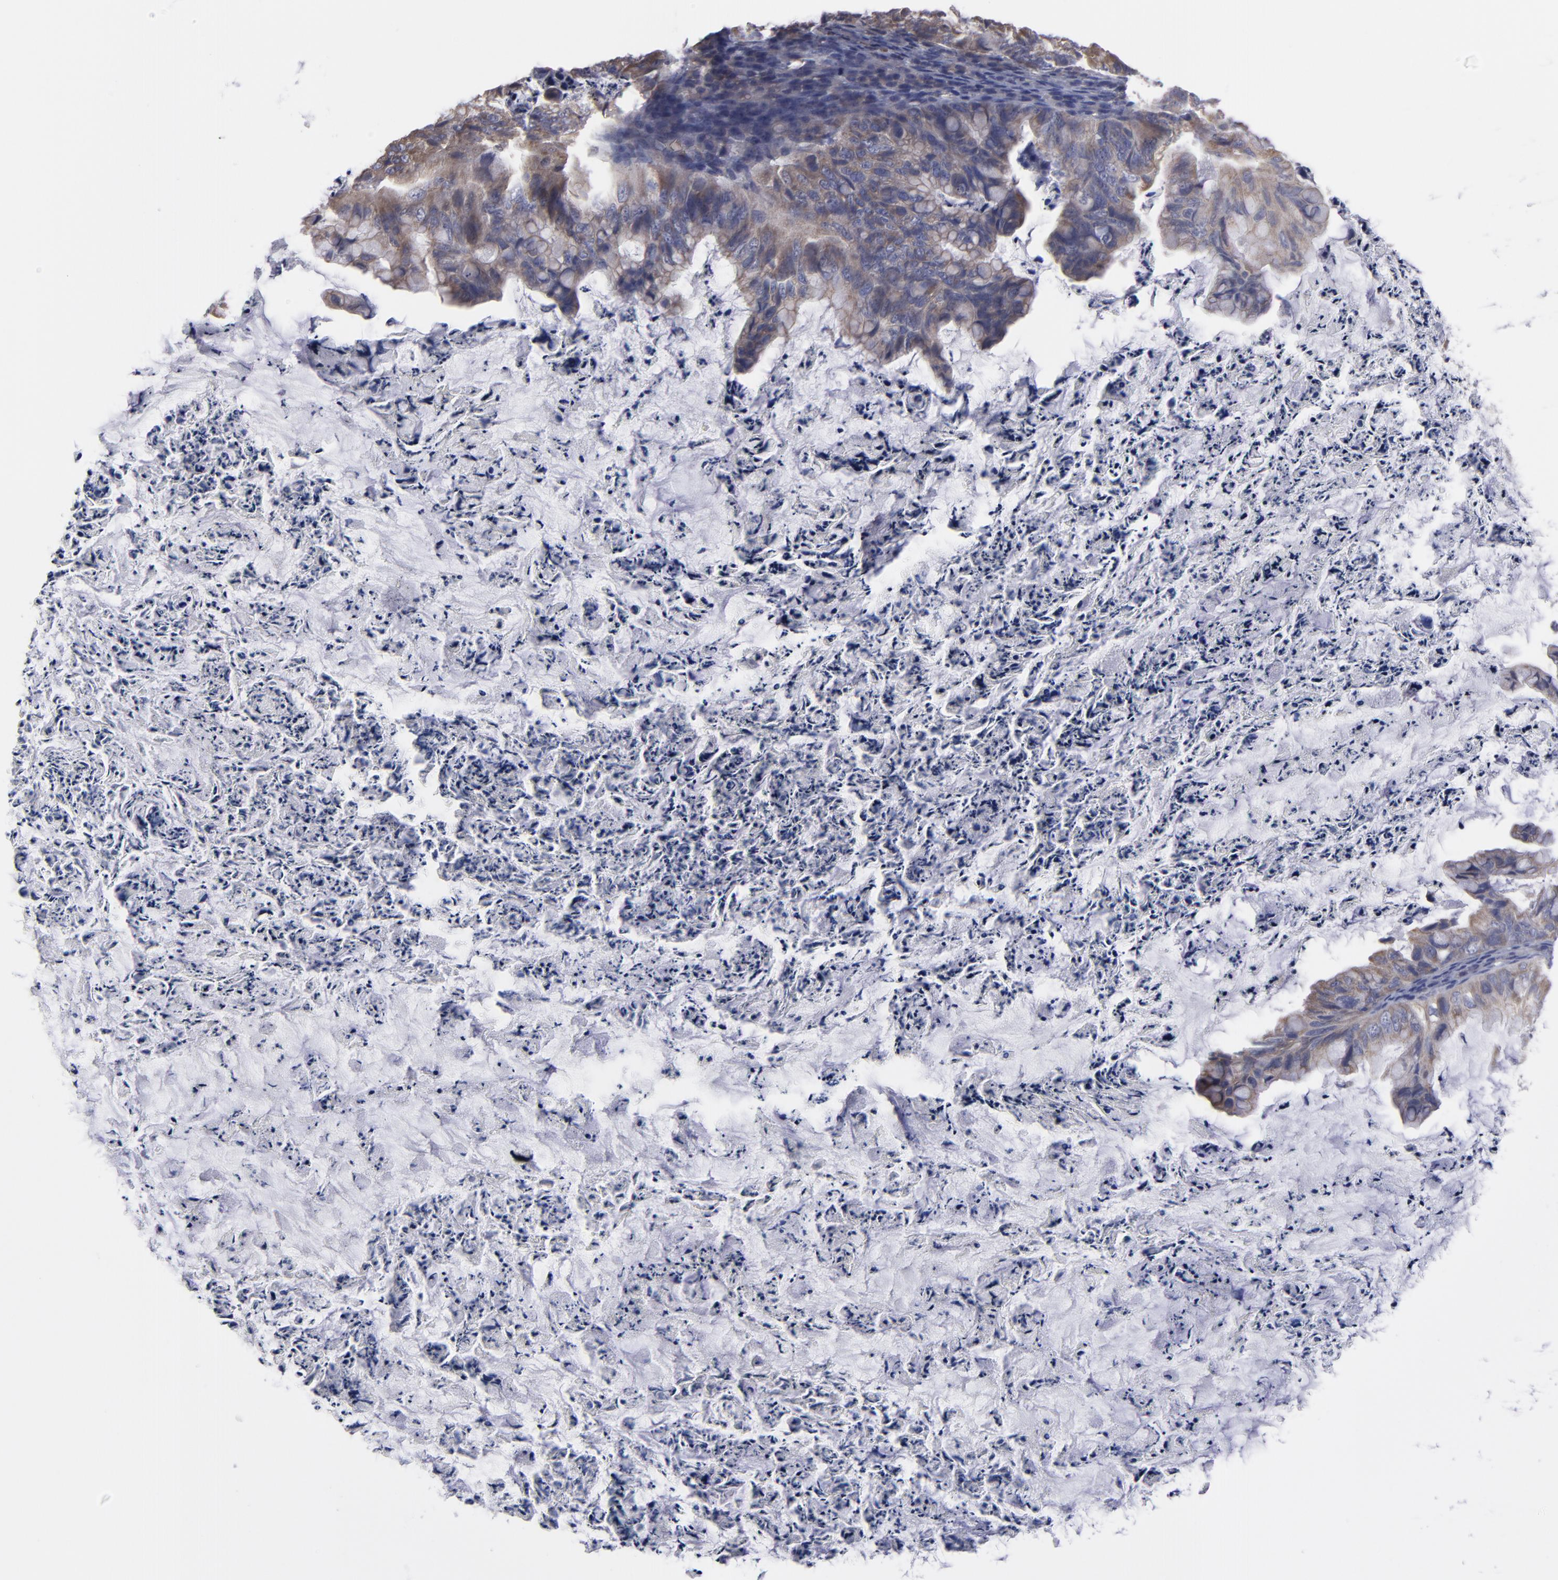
{"staining": {"intensity": "weak", "quantity": "25%-75%", "location": "cytoplasmic/membranous"}, "tissue": "ovarian cancer", "cell_type": "Tumor cells", "image_type": "cancer", "snomed": [{"axis": "morphology", "description": "Cystadenocarcinoma, mucinous, NOS"}, {"axis": "topography", "description": "Ovary"}], "caption": "The micrograph reveals staining of ovarian cancer (mucinous cystadenocarcinoma), revealing weak cytoplasmic/membranous protein staining (brown color) within tumor cells. The staining is performed using DAB brown chromogen to label protein expression. The nuclei are counter-stained blue using hematoxylin.", "gene": "SLMAP", "patient": {"sex": "female", "age": 36}}